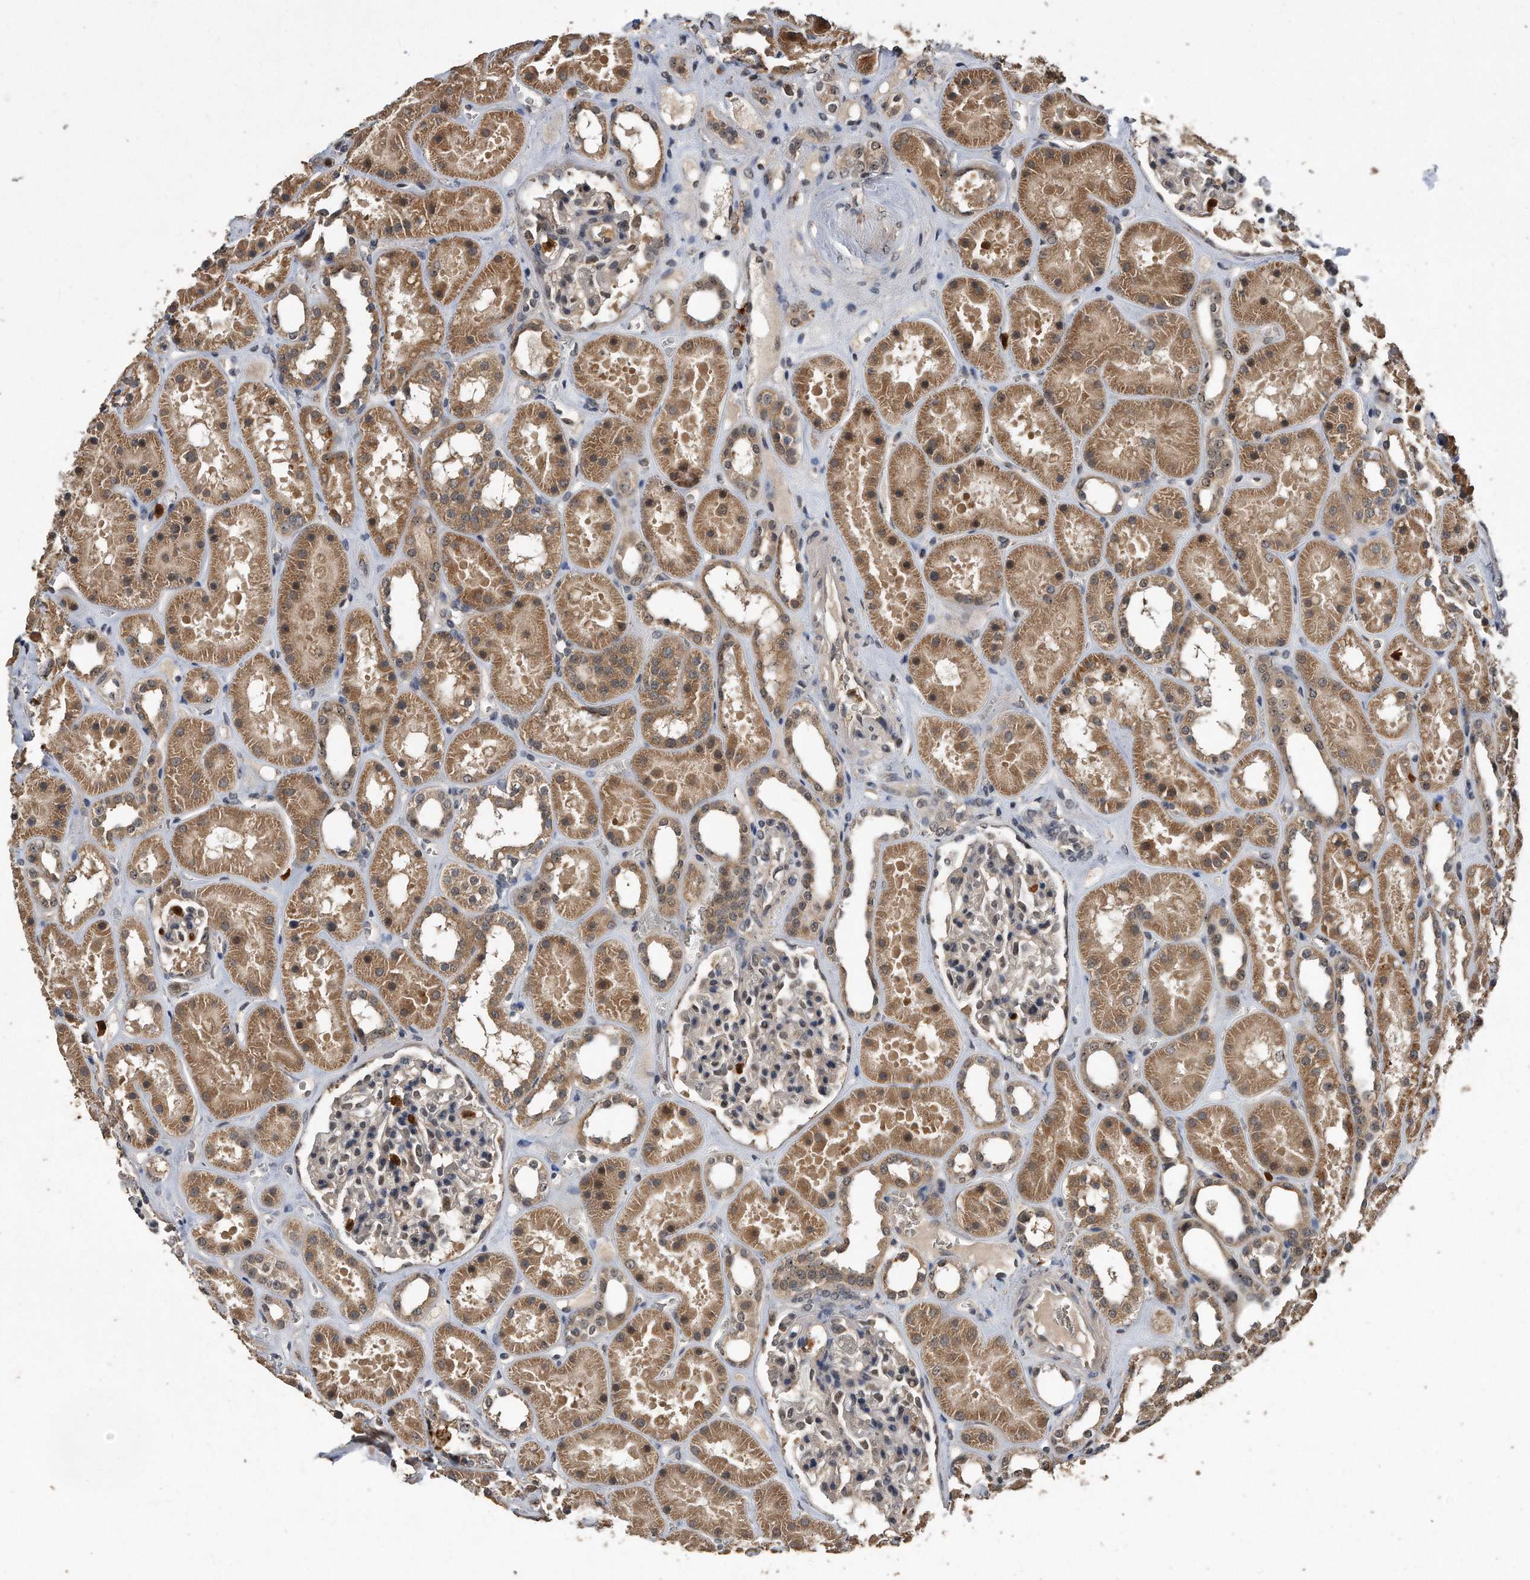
{"staining": {"intensity": "moderate", "quantity": "<25%", "location": "cytoplasmic/membranous,nuclear"}, "tissue": "kidney", "cell_type": "Cells in glomeruli", "image_type": "normal", "snomed": [{"axis": "morphology", "description": "Normal tissue, NOS"}, {"axis": "topography", "description": "Kidney"}], "caption": "IHC of normal kidney reveals low levels of moderate cytoplasmic/membranous,nuclear positivity in about <25% of cells in glomeruli.", "gene": "PELO", "patient": {"sex": "female", "age": 41}}